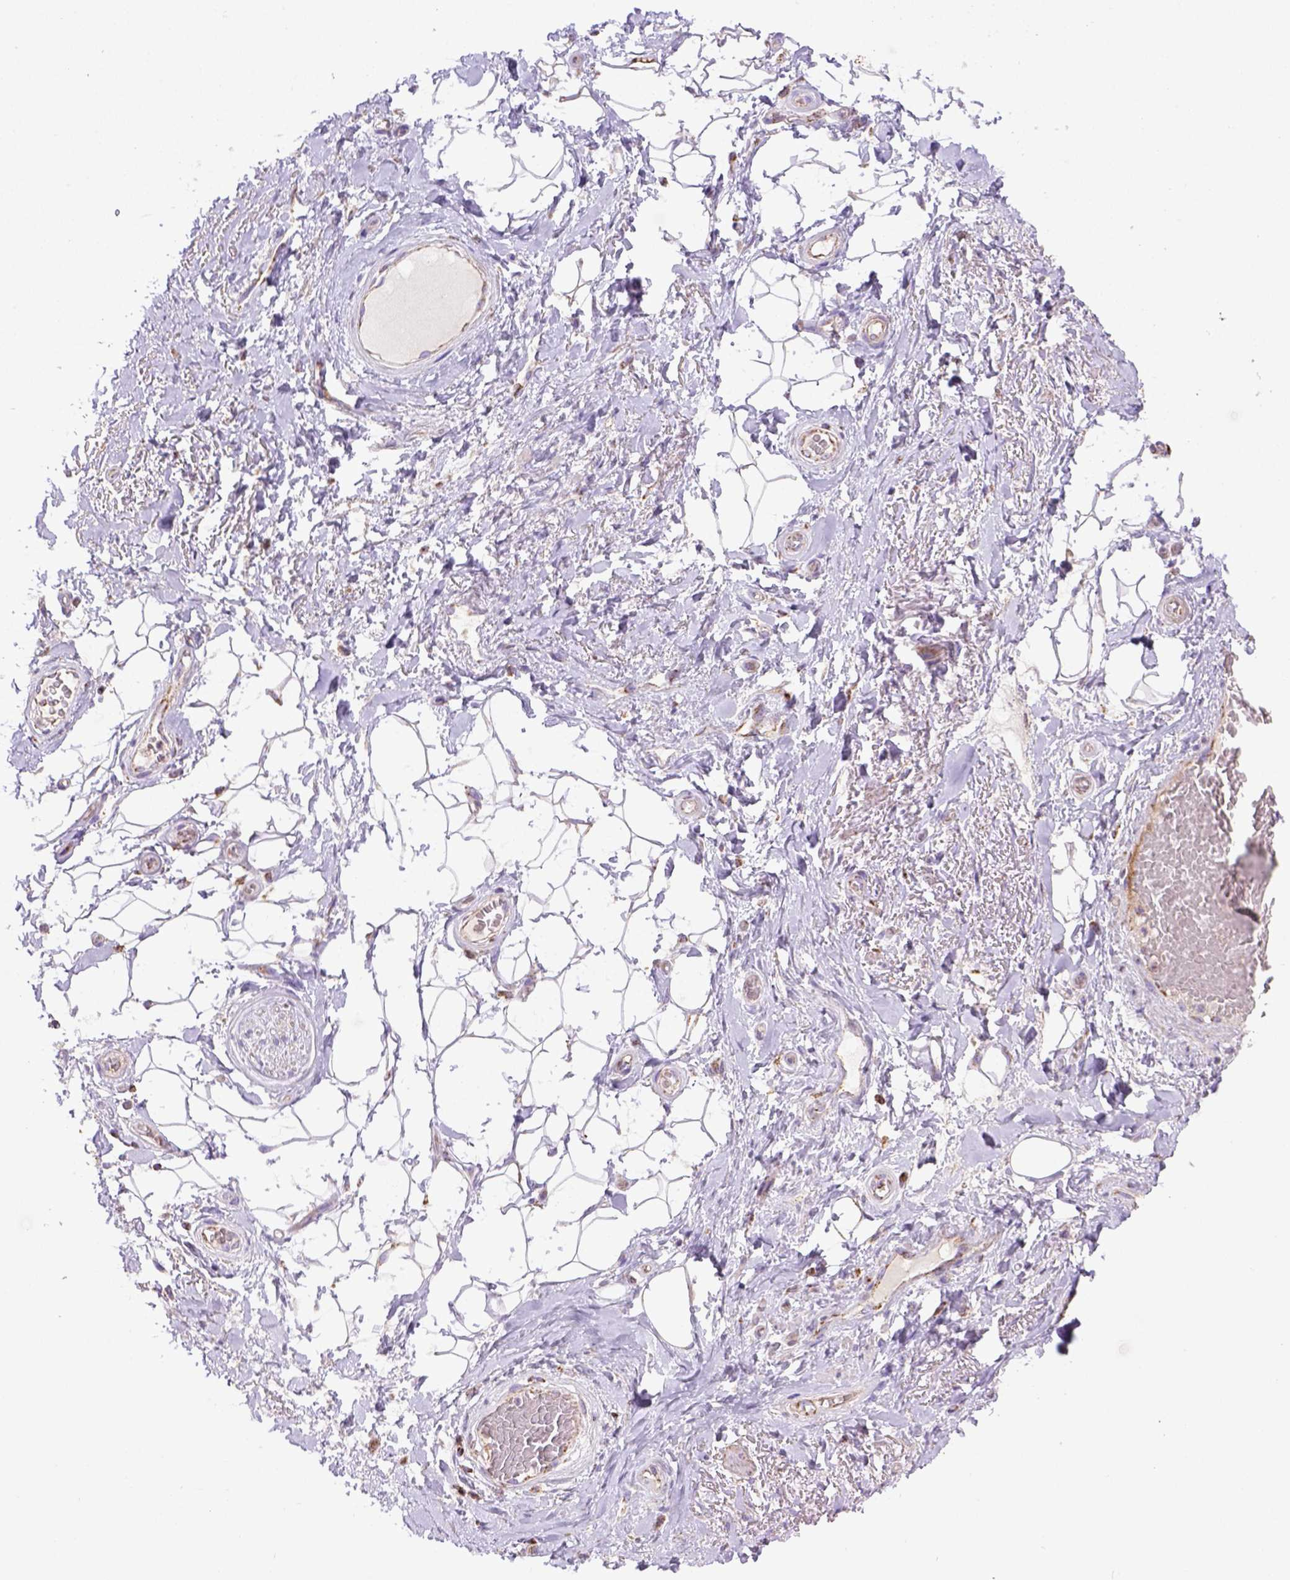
{"staining": {"intensity": "moderate", "quantity": ">75%", "location": "cytoplasmic/membranous"}, "tissue": "adipose tissue", "cell_type": "Adipocytes", "image_type": "normal", "snomed": [{"axis": "morphology", "description": "Normal tissue, NOS"}, {"axis": "topography", "description": "Anal"}, {"axis": "topography", "description": "Peripheral nerve tissue"}], "caption": "Moderate cytoplasmic/membranous positivity for a protein is appreciated in approximately >75% of adipocytes of benign adipose tissue using IHC.", "gene": "MT", "patient": {"sex": "male", "age": 53}}